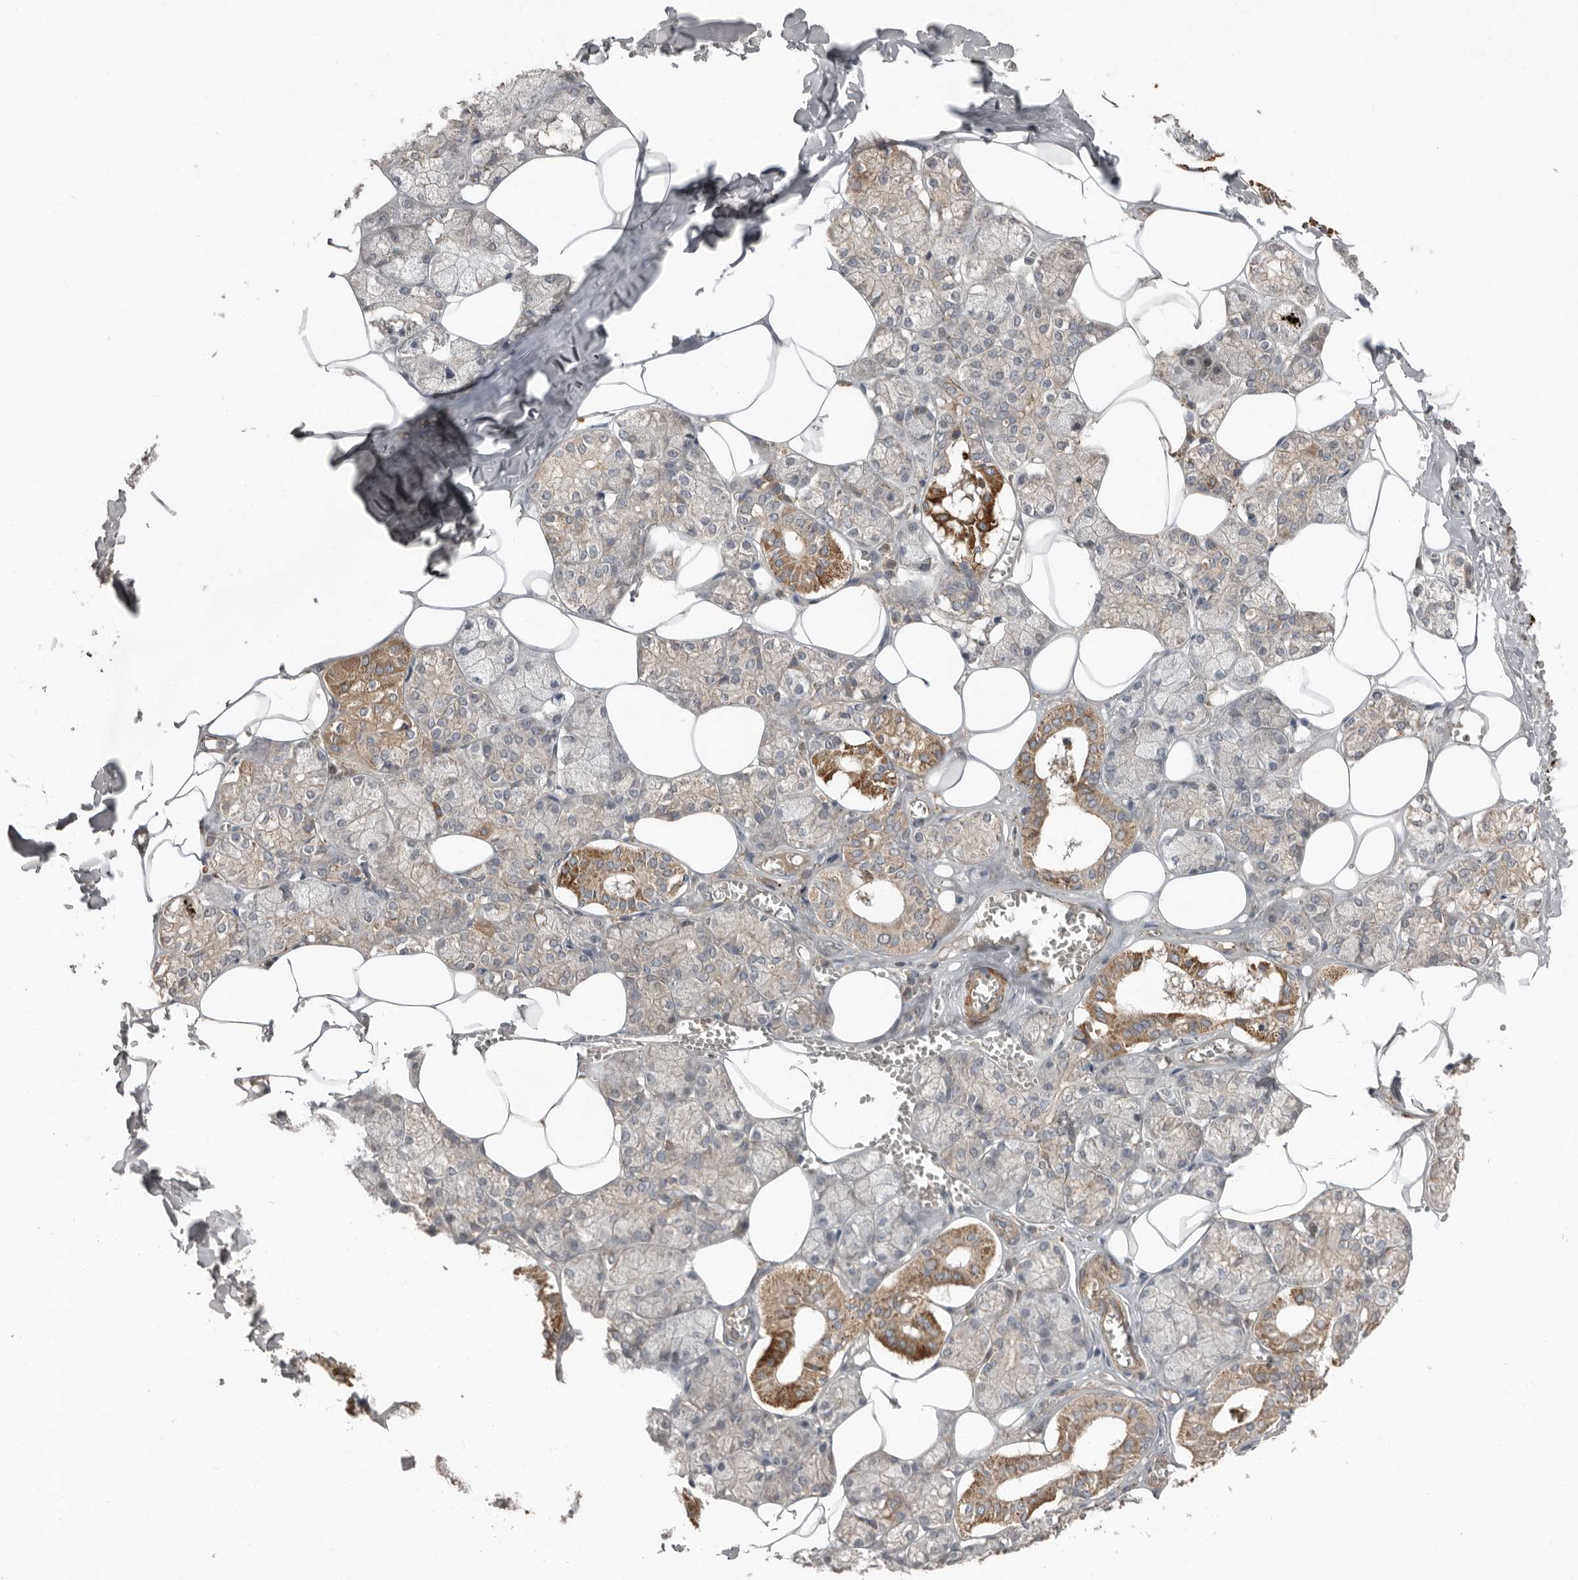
{"staining": {"intensity": "moderate", "quantity": "<25%", "location": "cytoplasmic/membranous"}, "tissue": "salivary gland", "cell_type": "Glandular cells", "image_type": "normal", "snomed": [{"axis": "morphology", "description": "Normal tissue, NOS"}, {"axis": "topography", "description": "Salivary gland"}], "caption": "Unremarkable salivary gland demonstrates moderate cytoplasmic/membranous staining in approximately <25% of glandular cells.", "gene": "SLC6A7", "patient": {"sex": "male", "age": 62}}